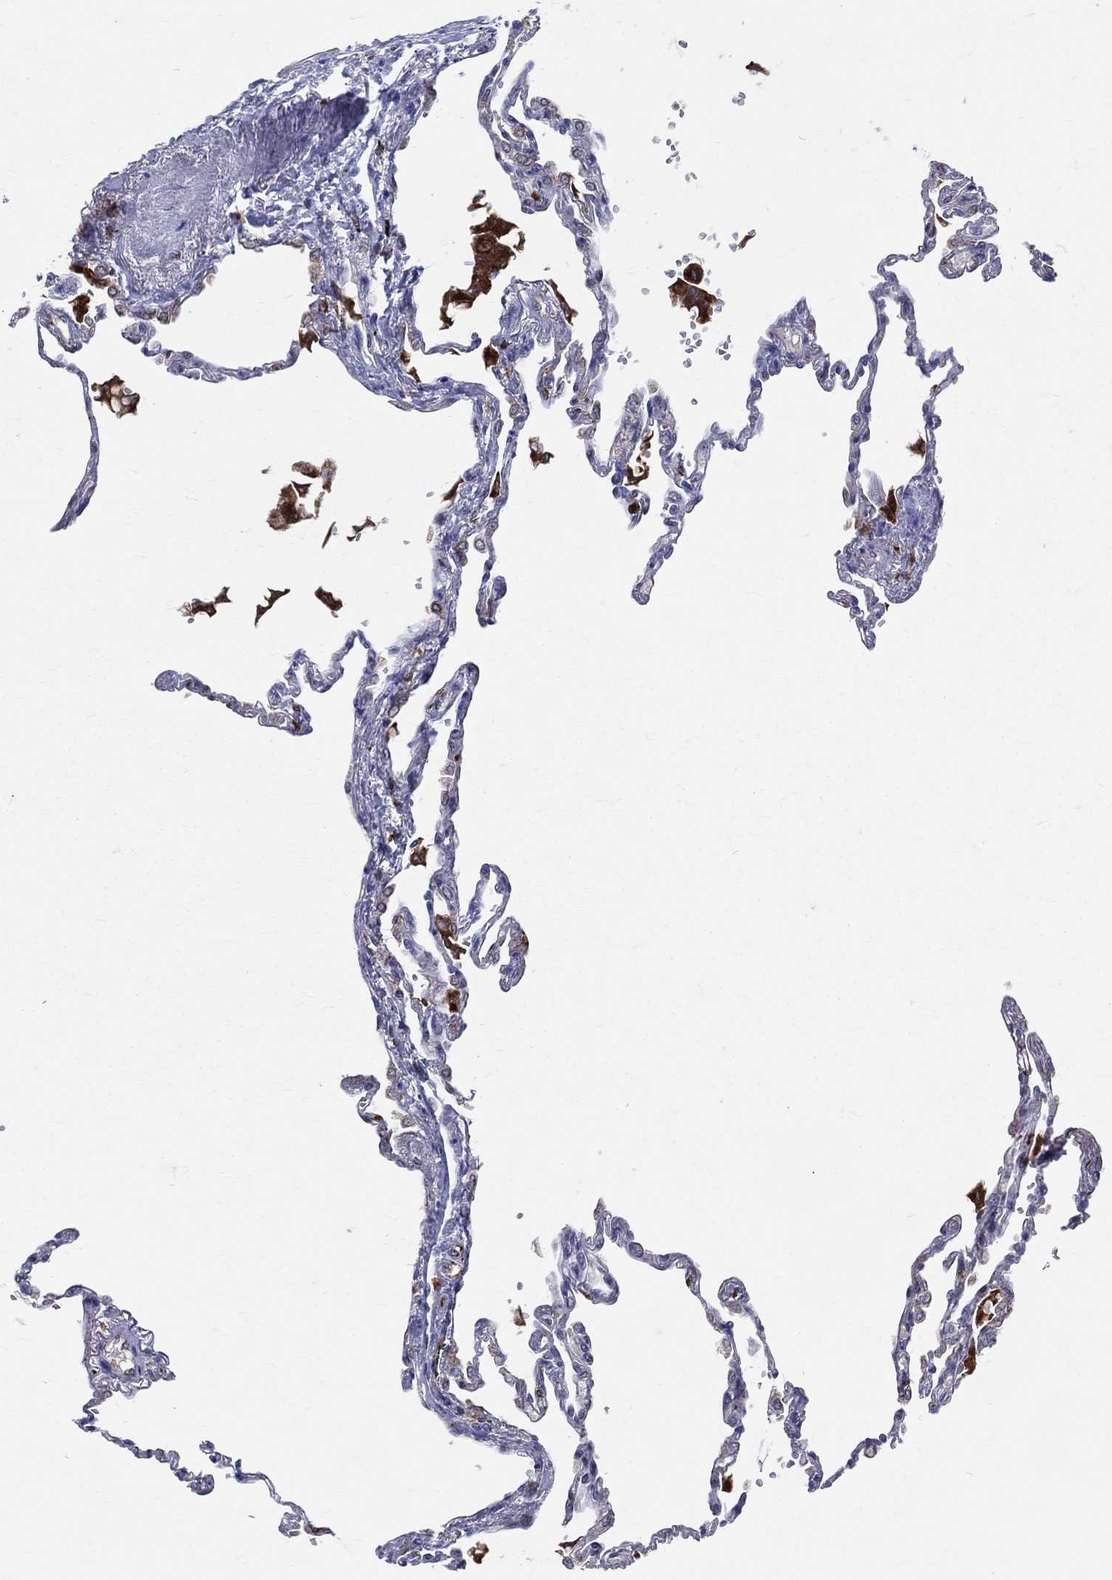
{"staining": {"intensity": "negative", "quantity": "none", "location": "none"}, "tissue": "lung", "cell_type": "Alveolar cells", "image_type": "normal", "snomed": [{"axis": "morphology", "description": "Normal tissue, NOS"}, {"axis": "topography", "description": "Lung"}], "caption": "A micrograph of human lung is negative for staining in alveolar cells. The staining is performed using DAB brown chromogen with nuclei counter-stained in using hematoxylin.", "gene": "CD74", "patient": {"sex": "male", "age": 78}}